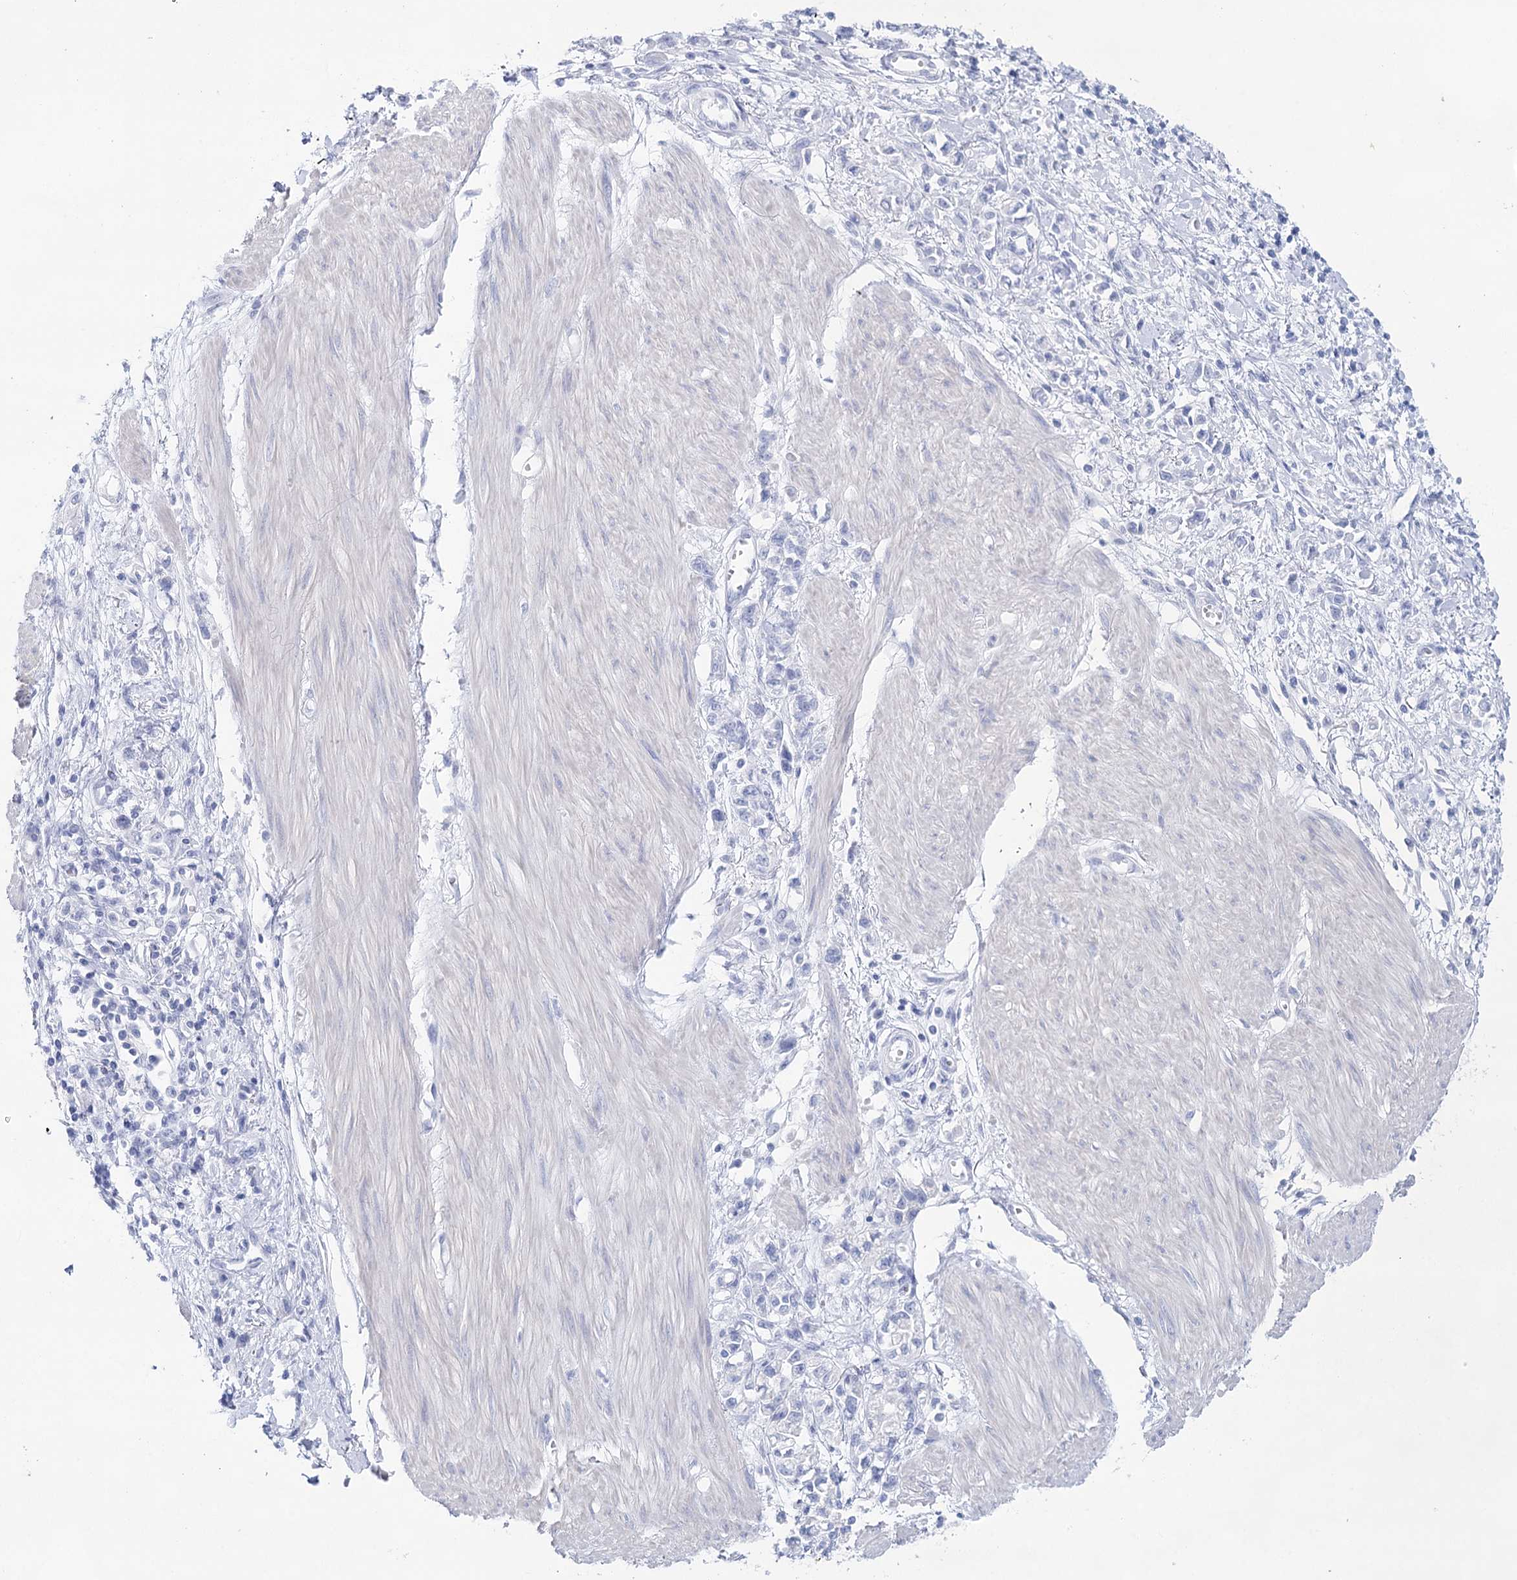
{"staining": {"intensity": "negative", "quantity": "none", "location": "none"}, "tissue": "stomach cancer", "cell_type": "Tumor cells", "image_type": "cancer", "snomed": [{"axis": "morphology", "description": "Adenocarcinoma, NOS"}, {"axis": "topography", "description": "Stomach"}], "caption": "Stomach cancer stained for a protein using immunohistochemistry displays no expression tumor cells.", "gene": "LALBA", "patient": {"sex": "female", "age": 76}}